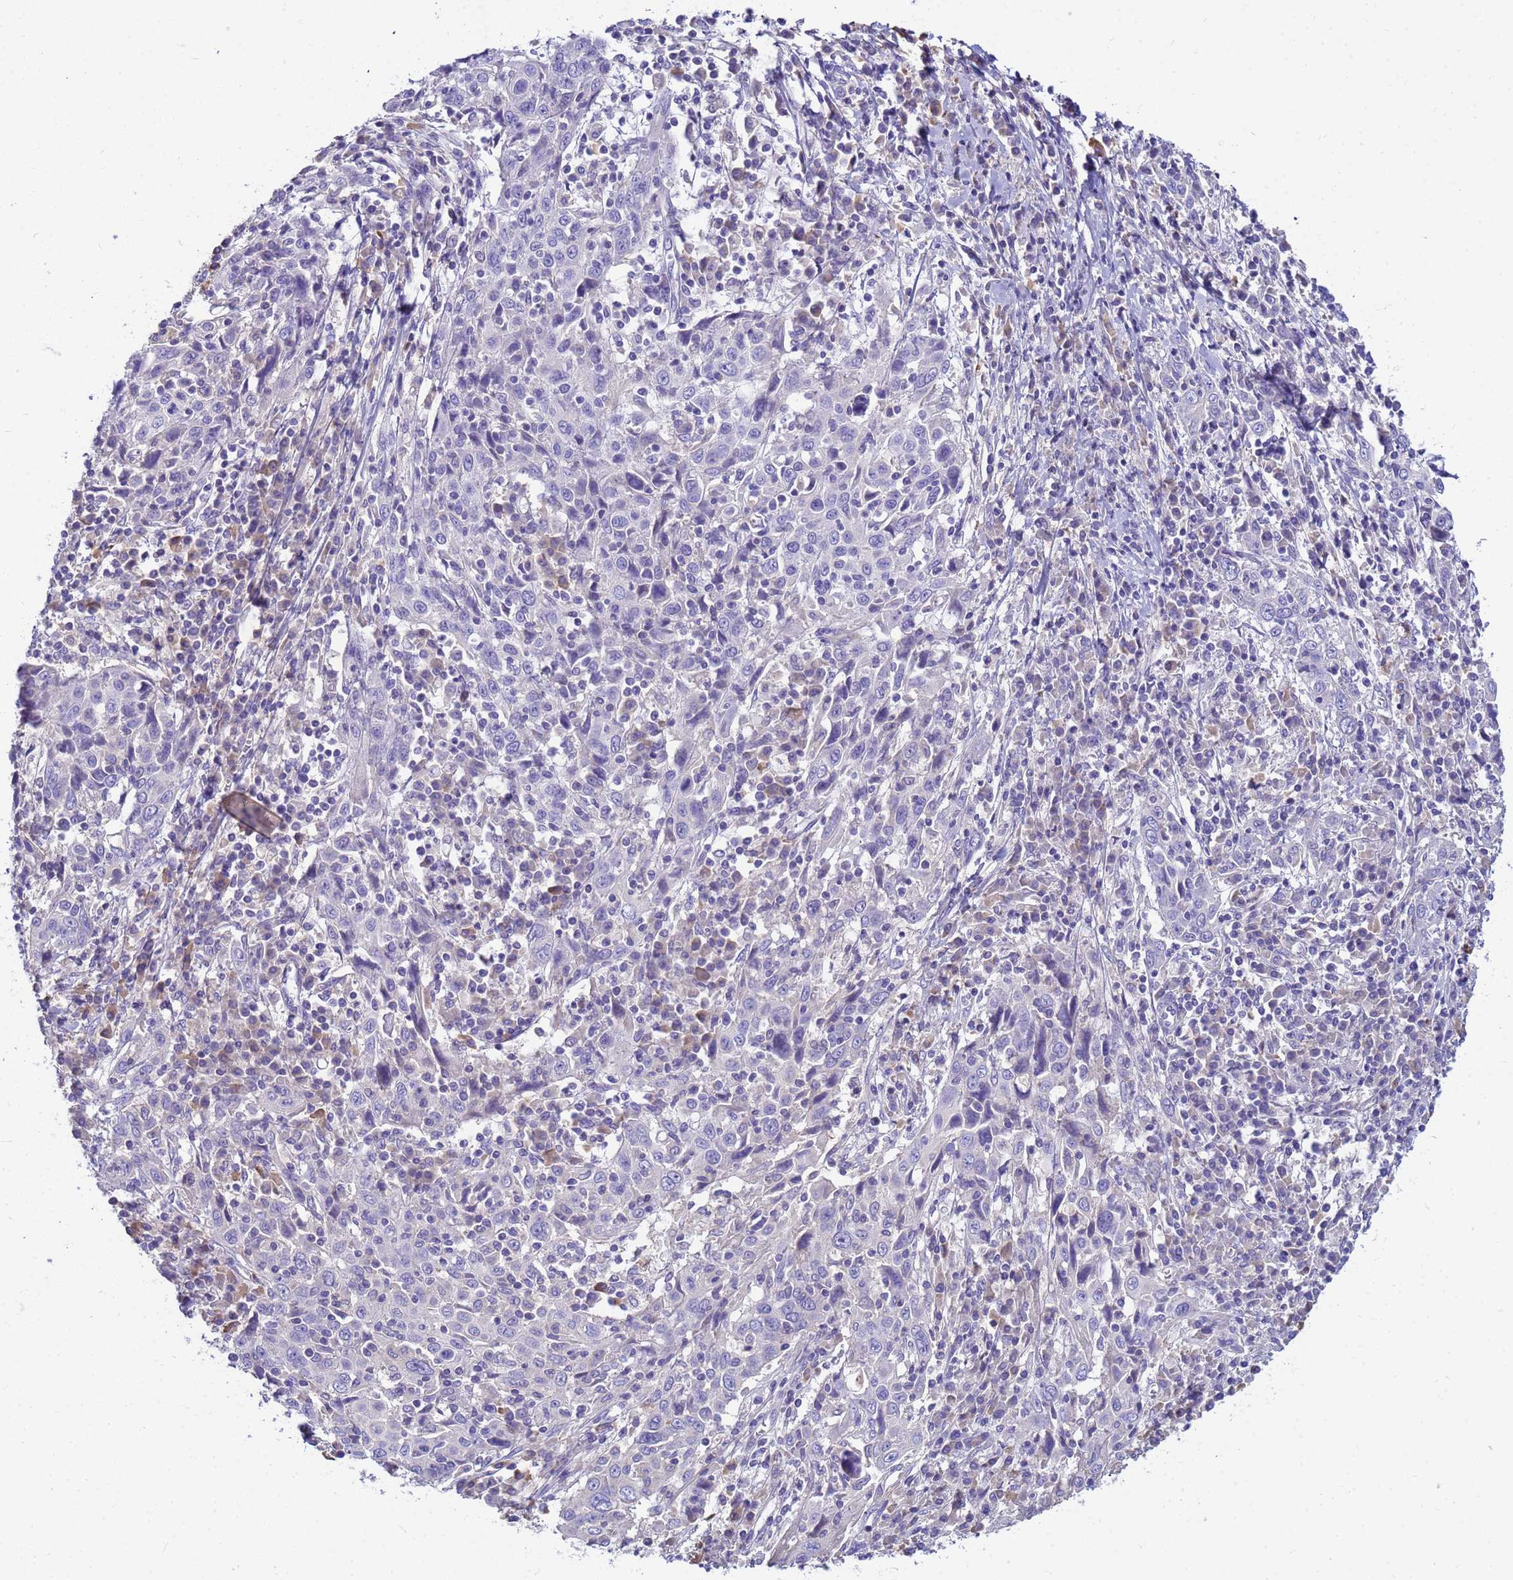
{"staining": {"intensity": "negative", "quantity": "none", "location": "none"}, "tissue": "cervical cancer", "cell_type": "Tumor cells", "image_type": "cancer", "snomed": [{"axis": "morphology", "description": "Squamous cell carcinoma, NOS"}, {"axis": "topography", "description": "Cervix"}], "caption": "IHC image of neoplastic tissue: cervical cancer stained with DAB exhibits no significant protein positivity in tumor cells.", "gene": "DPRX", "patient": {"sex": "female", "age": 46}}